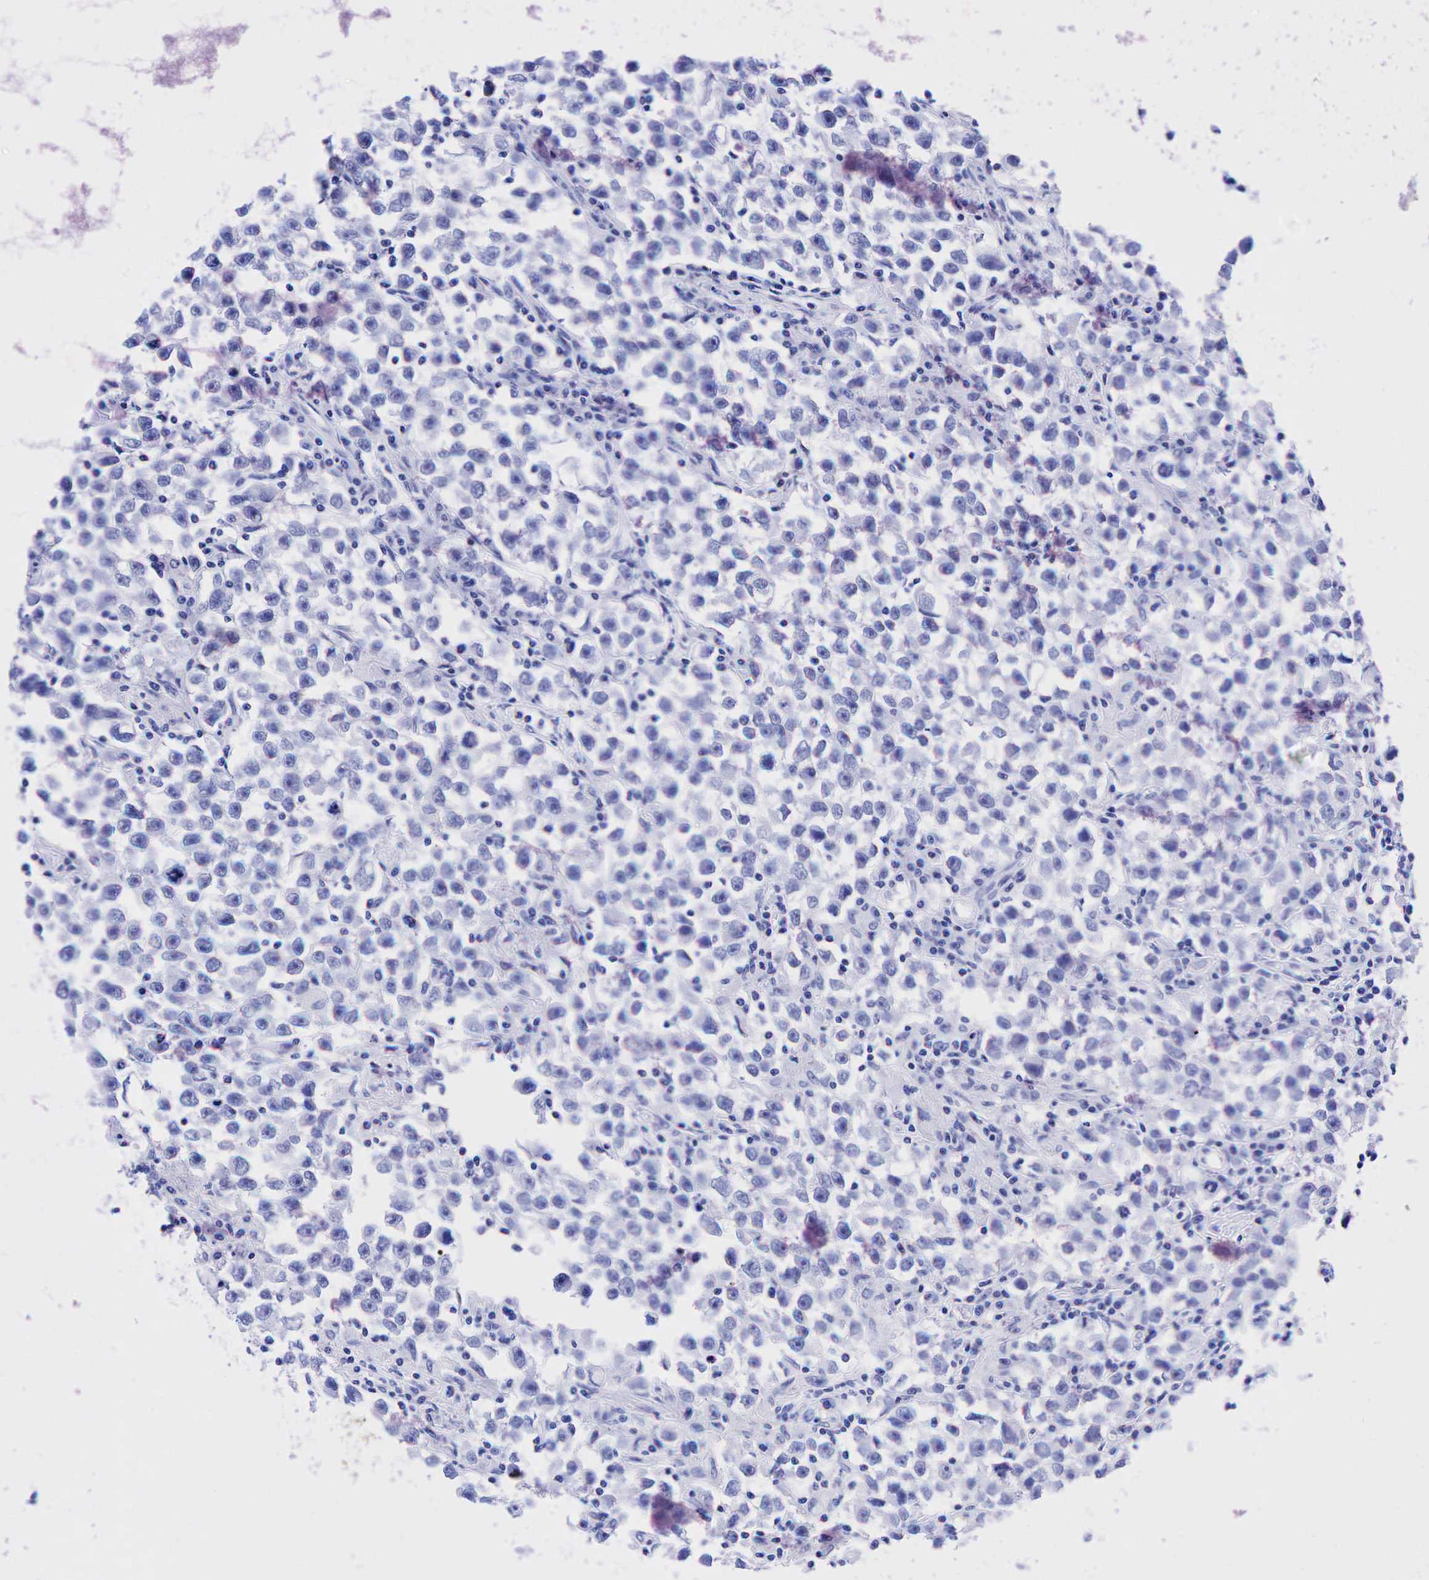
{"staining": {"intensity": "negative", "quantity": "none", "location": "none"}, "tissue": "testis cancer", "cell_type": "Tumor cells", "image_type": "cancer", "snomed": [{"axis": "morphology", "description": "Seminoma, NOS"}, {"axis": "topography", "description": "Testis"}], "caption": "Human testis cancer stained for a protein using immunohistochemistry (IHC) exhibits no staining in tumor cells.", "gene": "KRT19", "patient": {"sex": "male", "age": 33}}